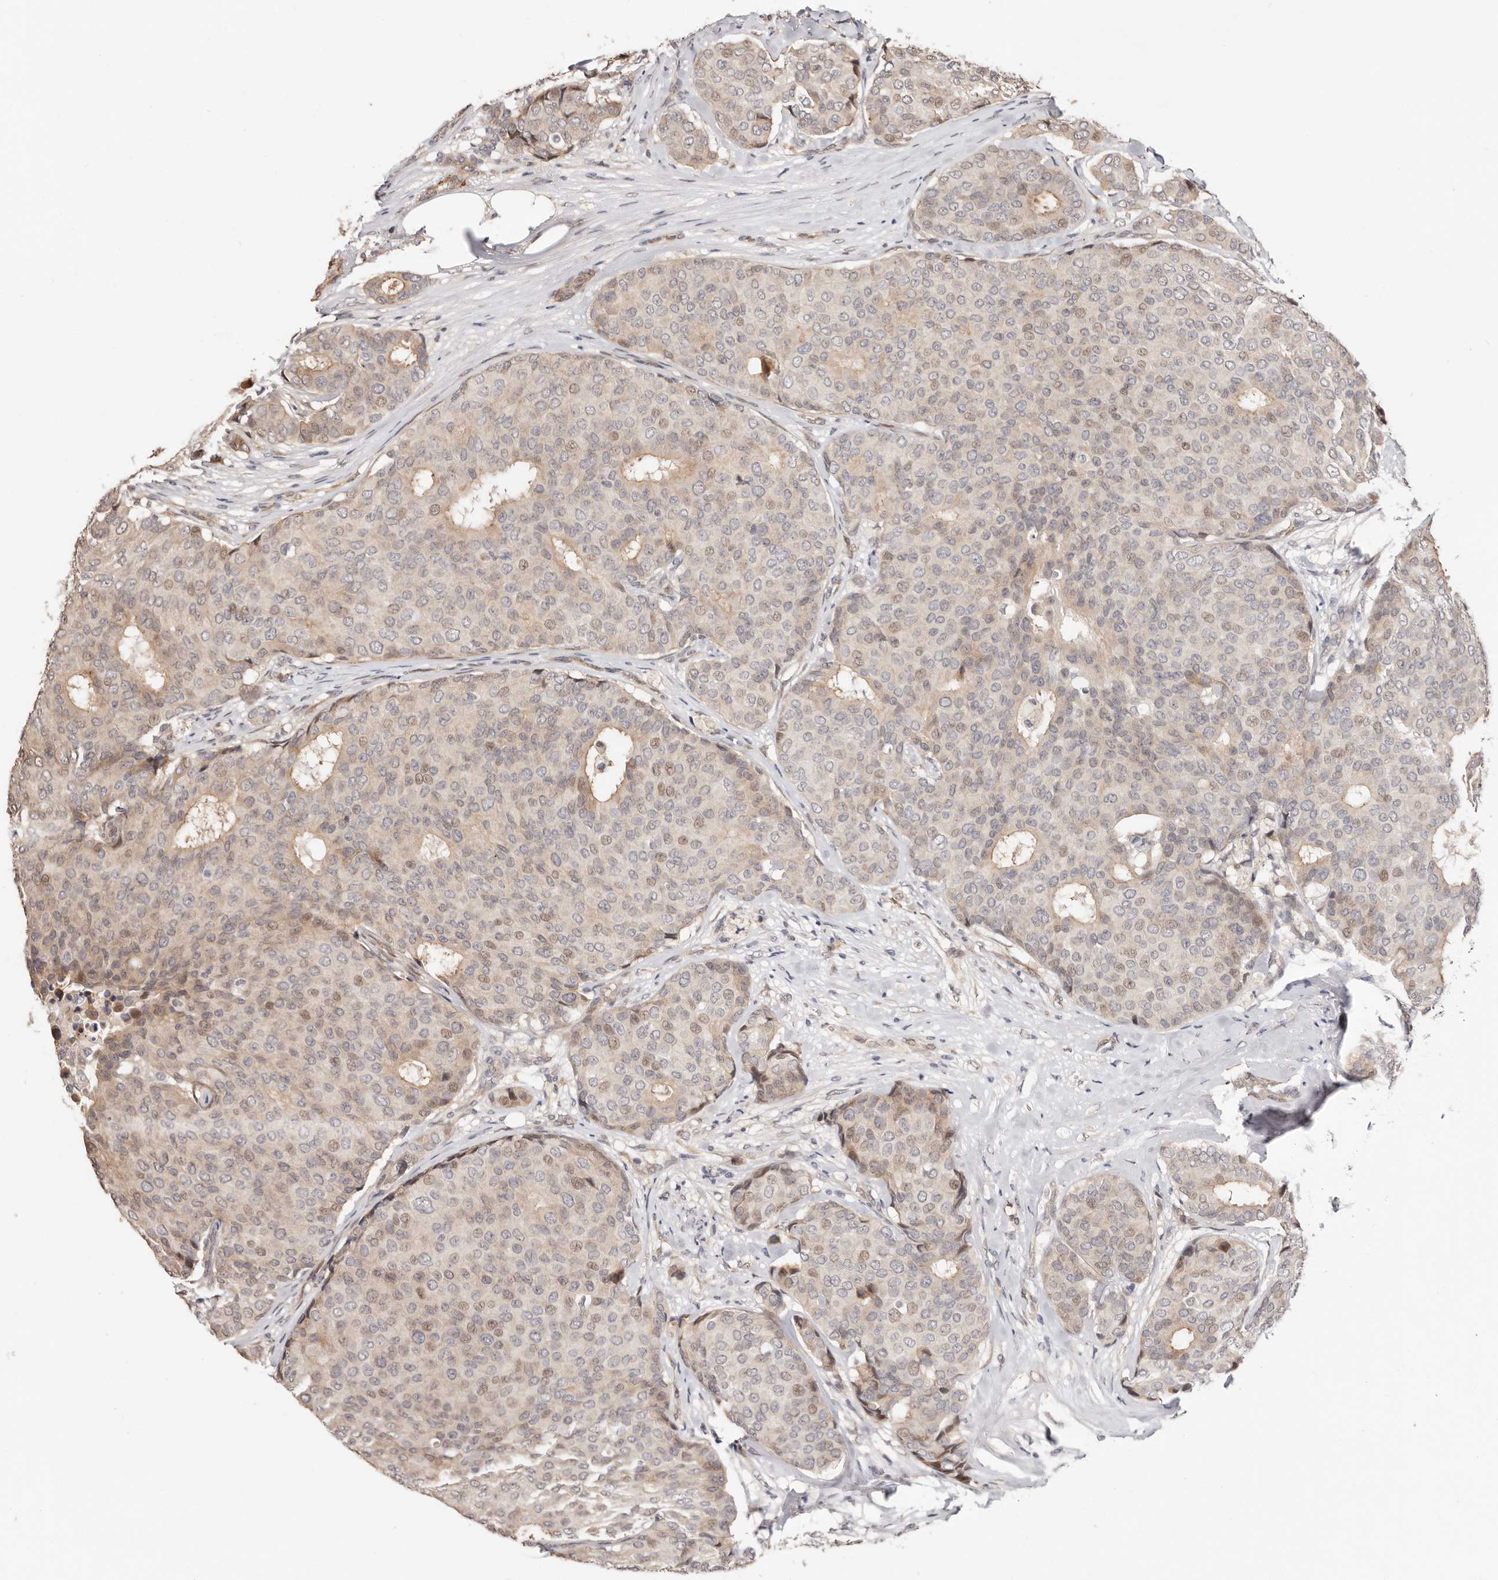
{"staining": {"intensity": "weak", "quantity": "25%-75%", "location": "cytoplasmic/membranous,nuclear"}, "tissue": "breast cancer", "cell_type": "Tumor cells", "image_type": "cancer", "snomed": [{"axis": "morphology", "description": "Duct carcinoma"}, {"axis": "topography", "description": "Breast"}], "caption": "Protein expression by IHC shows weak cytoplasmic/membranous and nuclear expression in about 25%-75% of tumor cells in breast cancer (infiltrating ductal carcinoma). (Stains: DAB (3,3'-diaminobenzidine) in brown, nuclei in blue, Microscopy: brightfield microscopy at high magnification).", "gene": "TRIP13", "patient": {"sex": "female", "age": 75}}